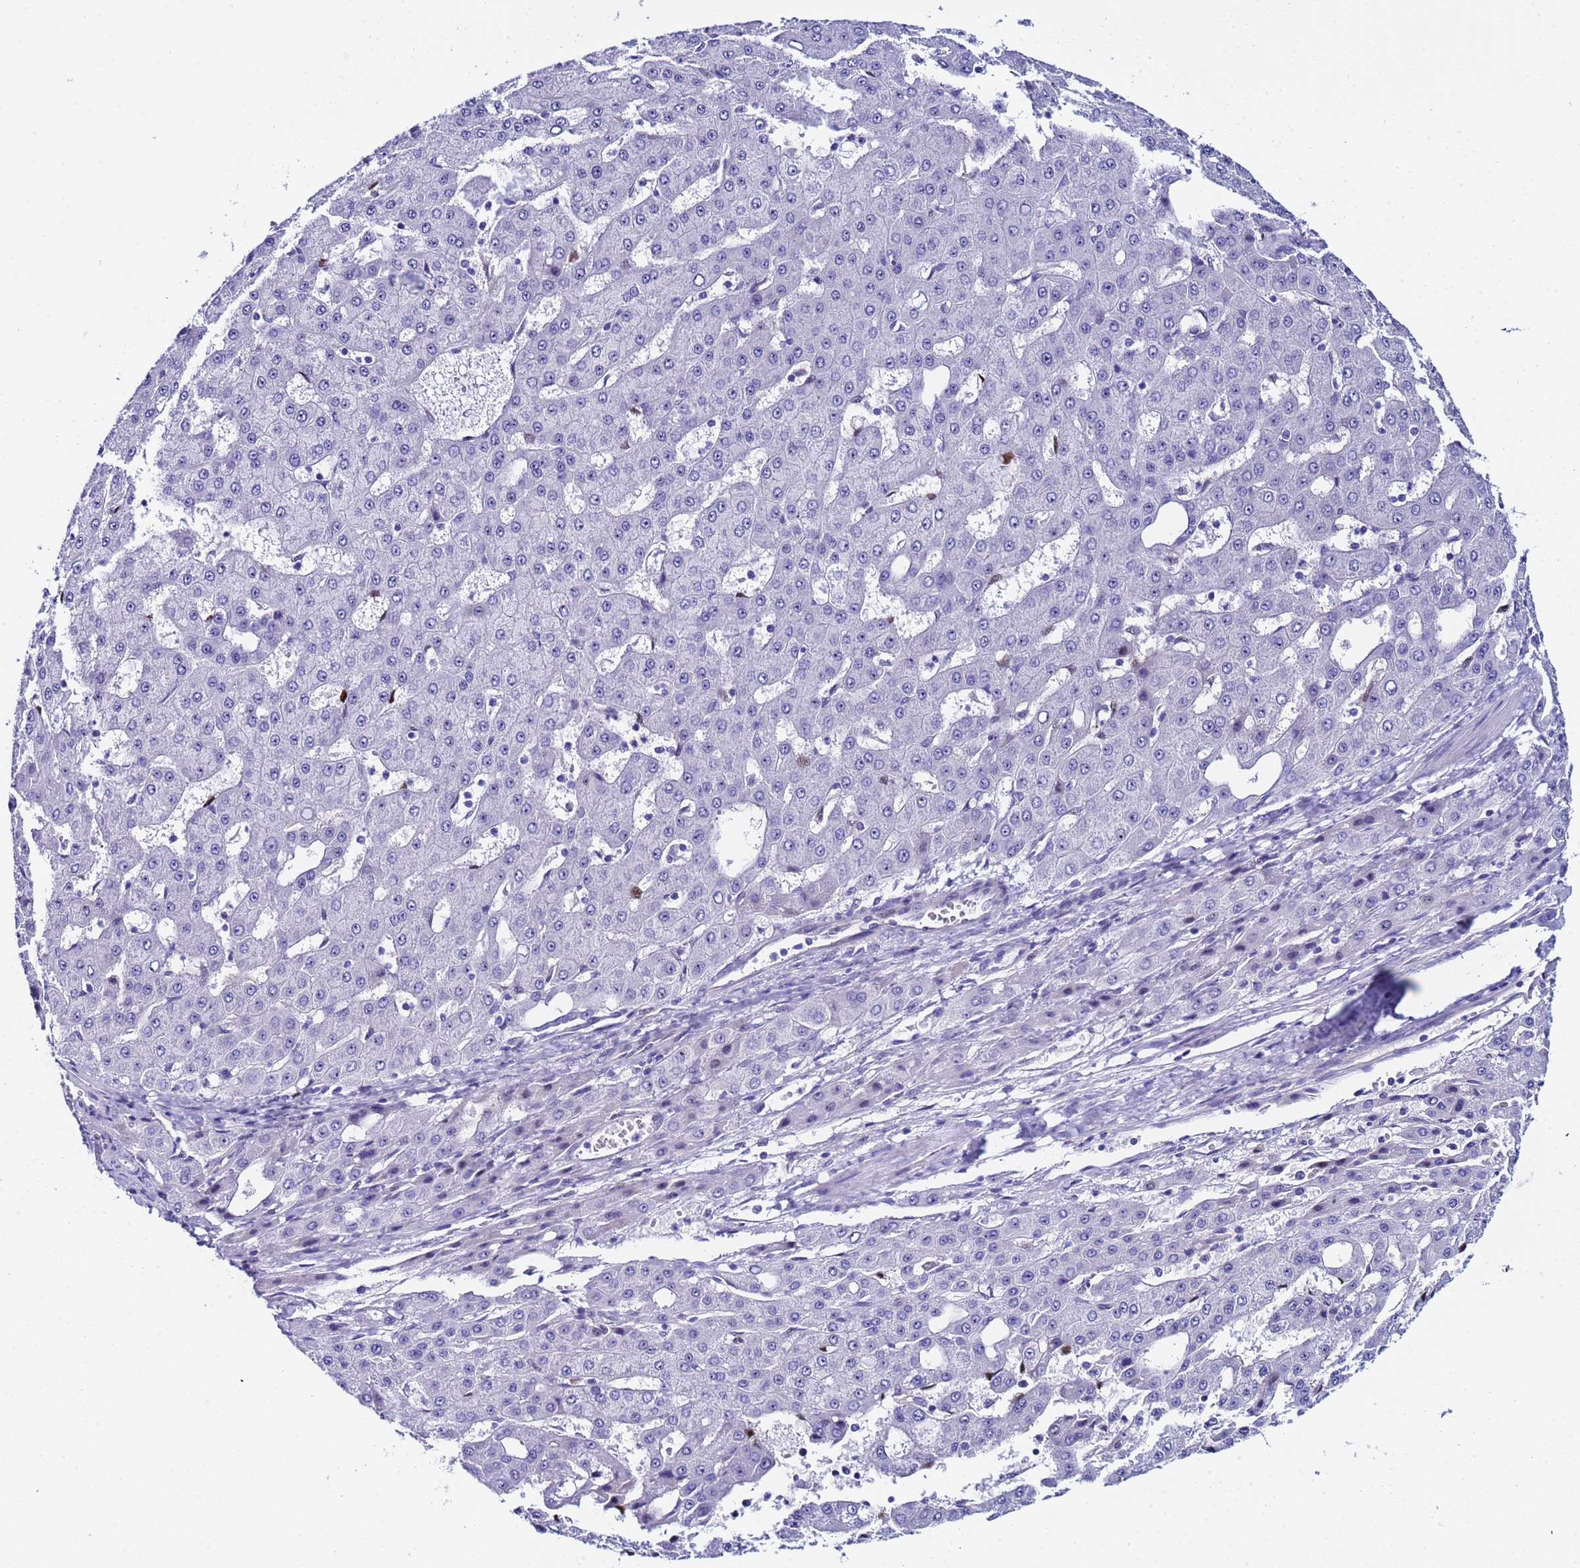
{"staining": {"intensity": "negative", "quantity": "none", "location": "none"}, "tissue": "liver cancer", "cell_type": "Tumor cells", "image_type": "cancer", "snomed": [{"axis": "morphology", "description": "Carcinoma, Hepatocellular, NOS"}, {"axis": "topography", "description": "Liver"}], "caption": "This is an immunohistochemistry (IHC) image of hepatocellular carcinoma (liver). There is no expression in tumor cells.", "gene": "POP5", "patient": {"sex": "male", "age": 47}}